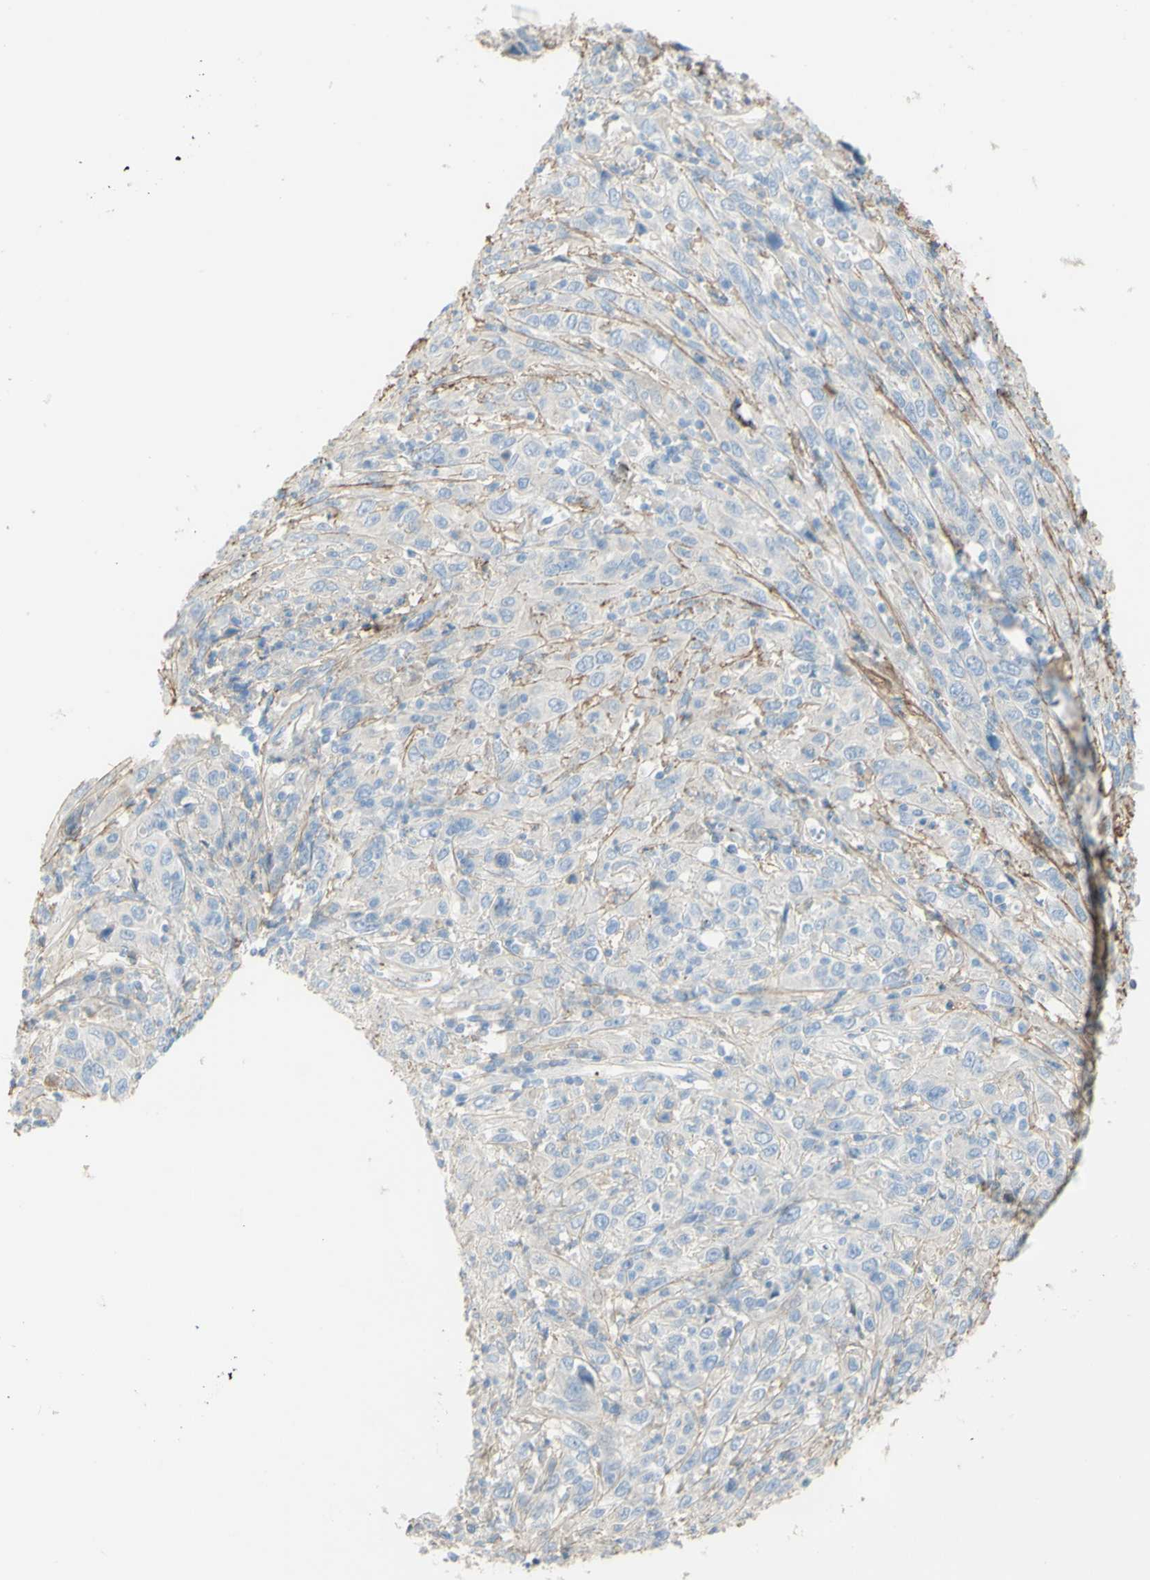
{"staining": {"intensity": "negative", "quantity": "none", "location": "none"}, "tissue": "cervical cancer", "cell_type": "Tumor cells", "image_type": "cancer", "snomed": [{"axis": "morphology", "description": "Squamous cell carcinoma, NOS"}, {"axis": "topography", "description": "Cervix"}], "caption": "Immunohistochemistry (IHC) of cervical squamous cell carcinoma displays no positivity in tumor cells.", "gene": "GAN", "patient": {"sex": "female", "age": 46}}